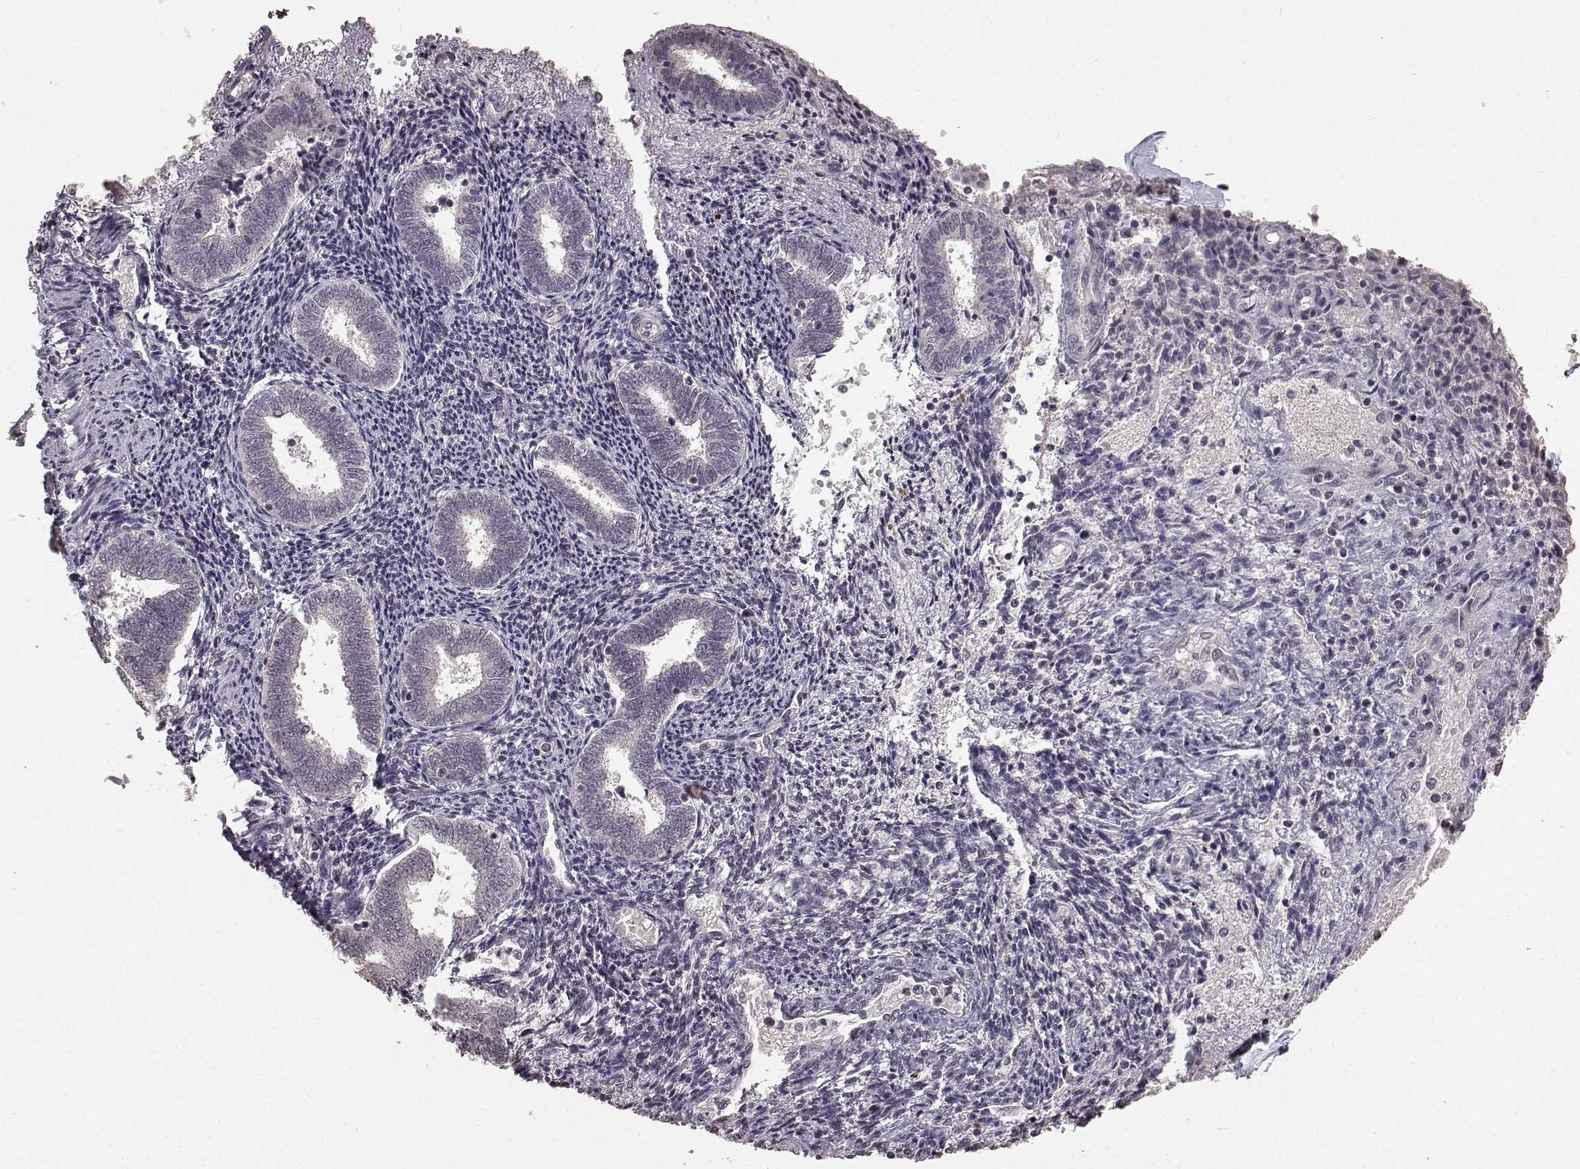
{"staining": {"intensity": "negative", "quantity": "none", "location": "none"}, "tissue": "endometrium", "cell_type": "Cells in endometrial stroma", "image_type": "normal", "snomed": [{"axis": "morphology", "description": "Normal tissue, NOS"}, {"axis": "topography", "description": "Endometrium"}], "caption": "This micrograph is of unremarkable endometrium stained with IHC to label a protein in brown with the nuclei are counter-stained blue. There is no staining in cells in endometrial stroma.", "gene": "NTRK2", "patient": {"sex": "female", "age": 42}}